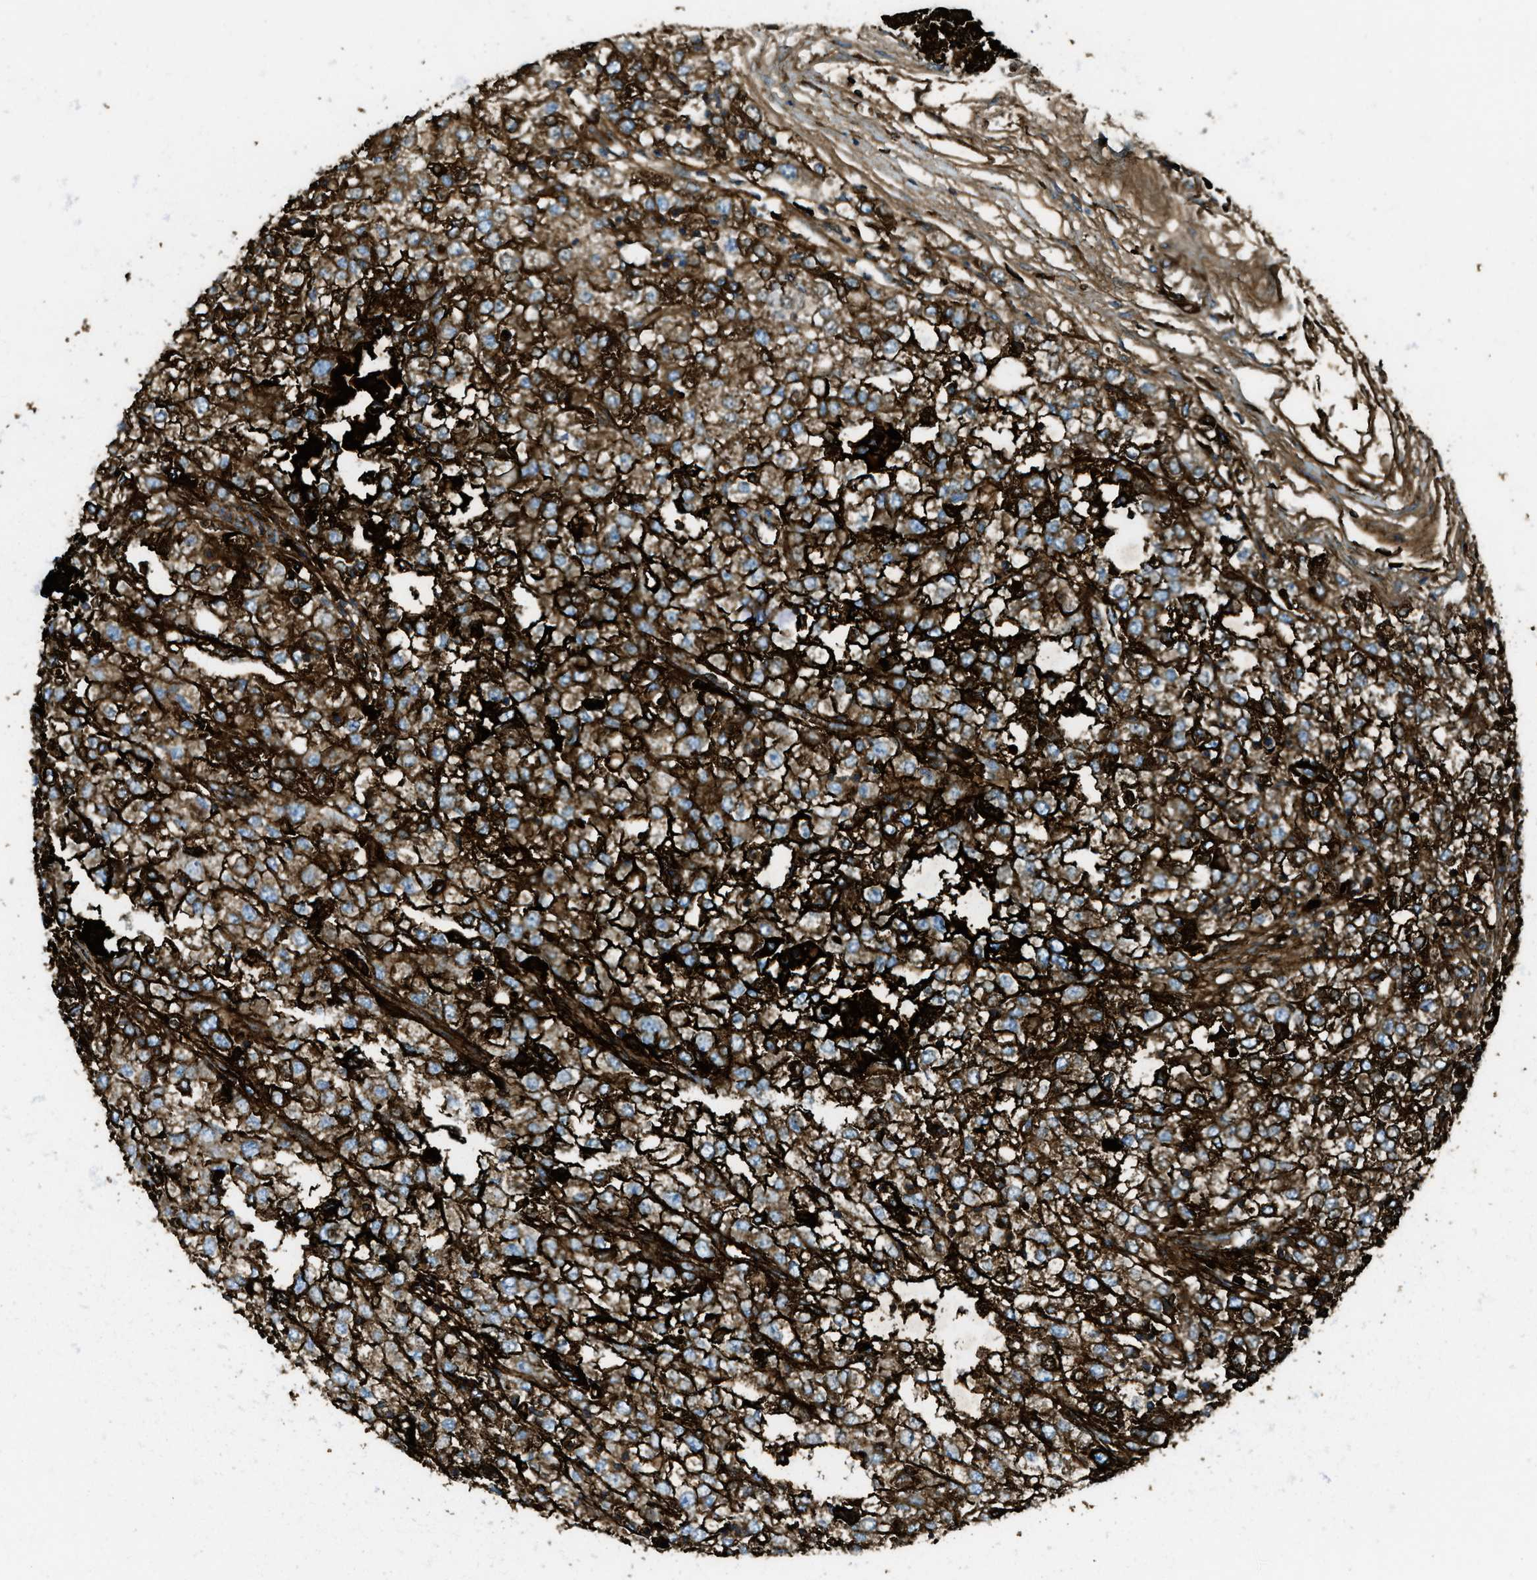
{"staining": {"intensity": "strong", "quantity": ">75%", "location": "cytoplasmic/membranous"}, "tissue": "renal cancer", "cell_type": "Tumor cells", "image_type": "cancer", "snomed": [{"axis": "morphology", "description": "Adenocarcinoma, NOS"}, {"axis": "topography", "description": "Kidney"}], "caption": "The immunohistochemical stain shows strong cytoplasmic/membranous expression in tumor cells of adenocarcinoma (renal) tissue. (DAB IHC, brown staining for protein, blue staining for nuclei).", "gene": "TRIM59", "patient": {"sex": "female", "age": 54}}